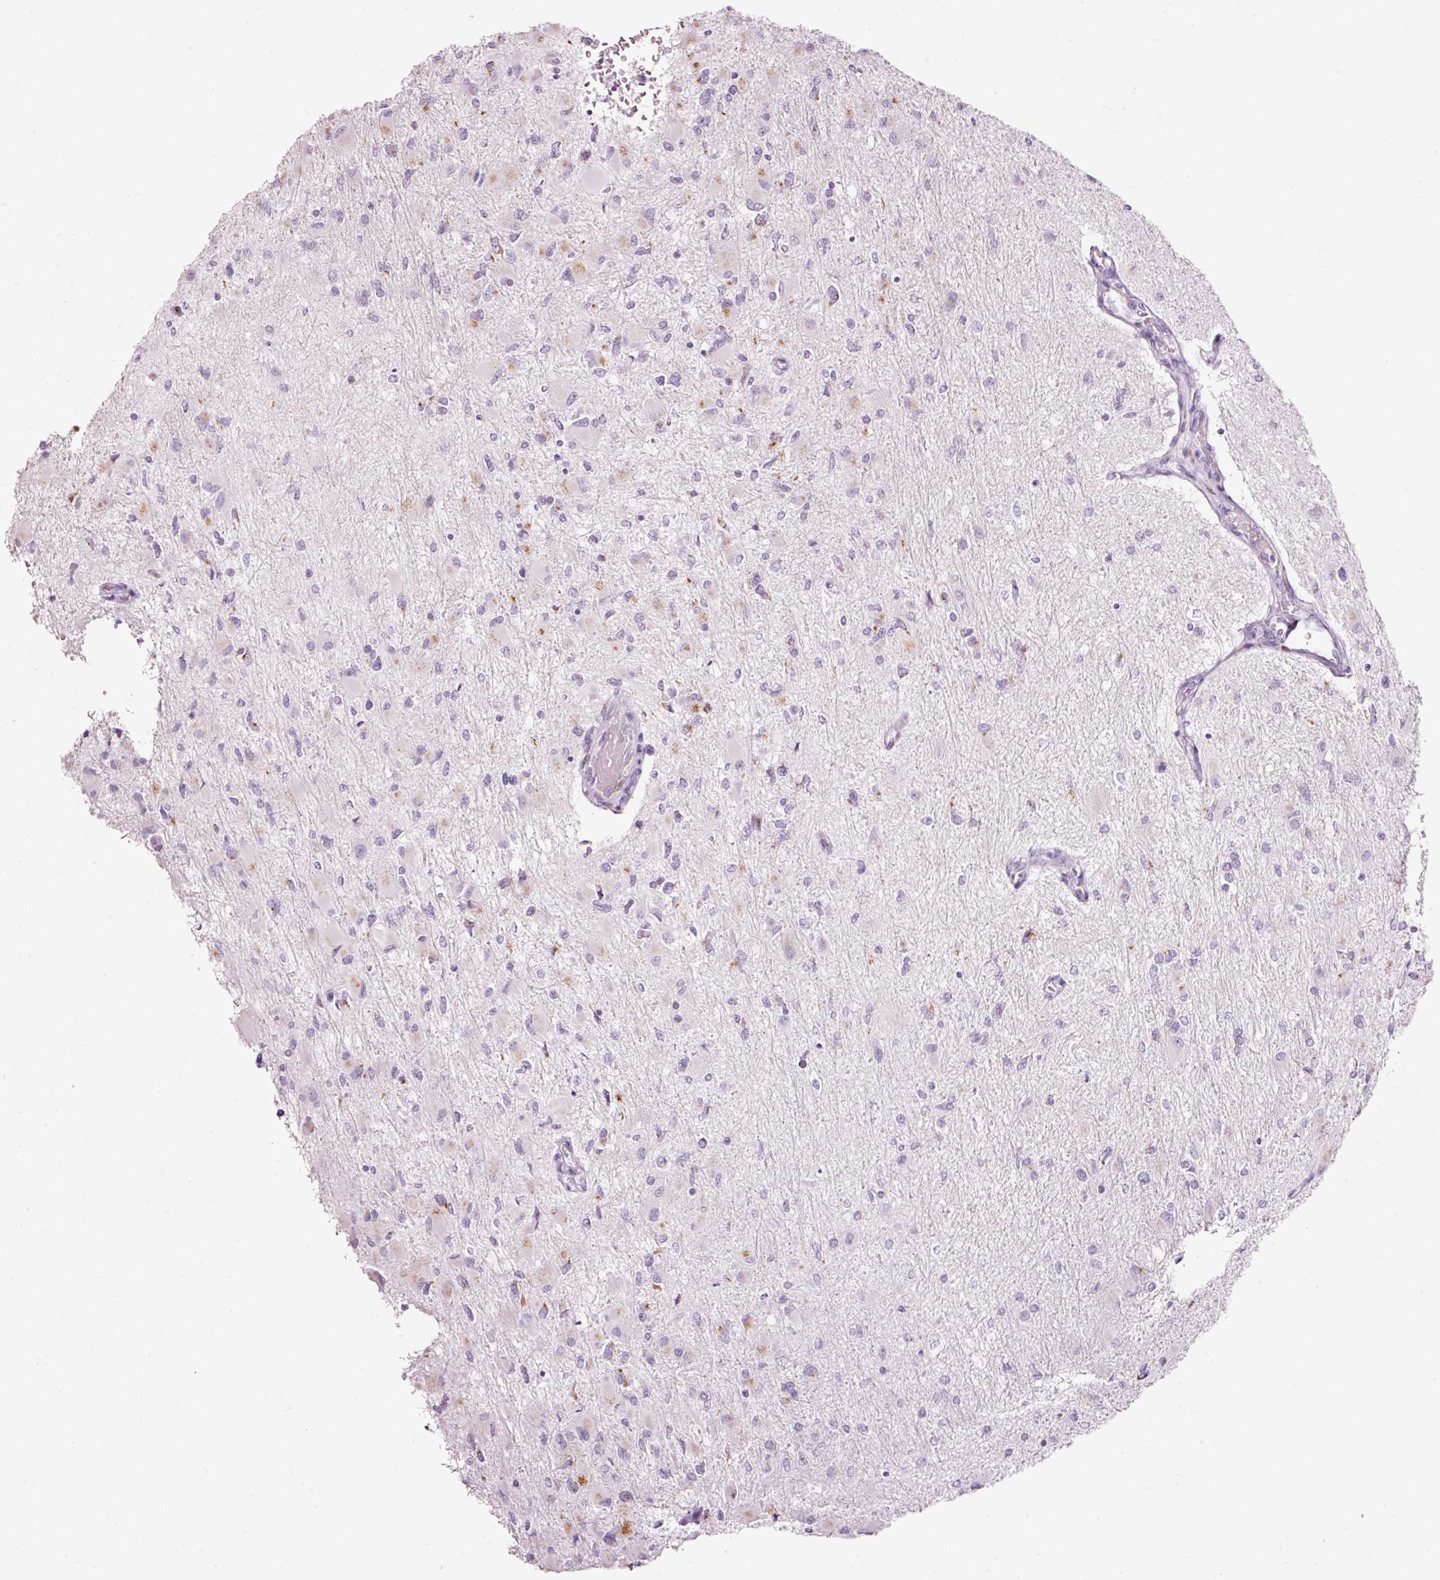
{"staining": {"intensity": "negative", "quantity": "none", "location": "none"}, "tissue": "glioma", "cell_type": "Tumor cells", "image_type": "cancer", "snomed": [{"axis": "morphology", "description": "Glioma, malignant, High grade"}, {"axis": "topography", "description": "Cerebral cortex"}], "caption": "This is an IHC image of human glioma. There is no positivity in tumor cells.", "gene": "SDF4", "patient": {"sex": "female", "age": 36}}